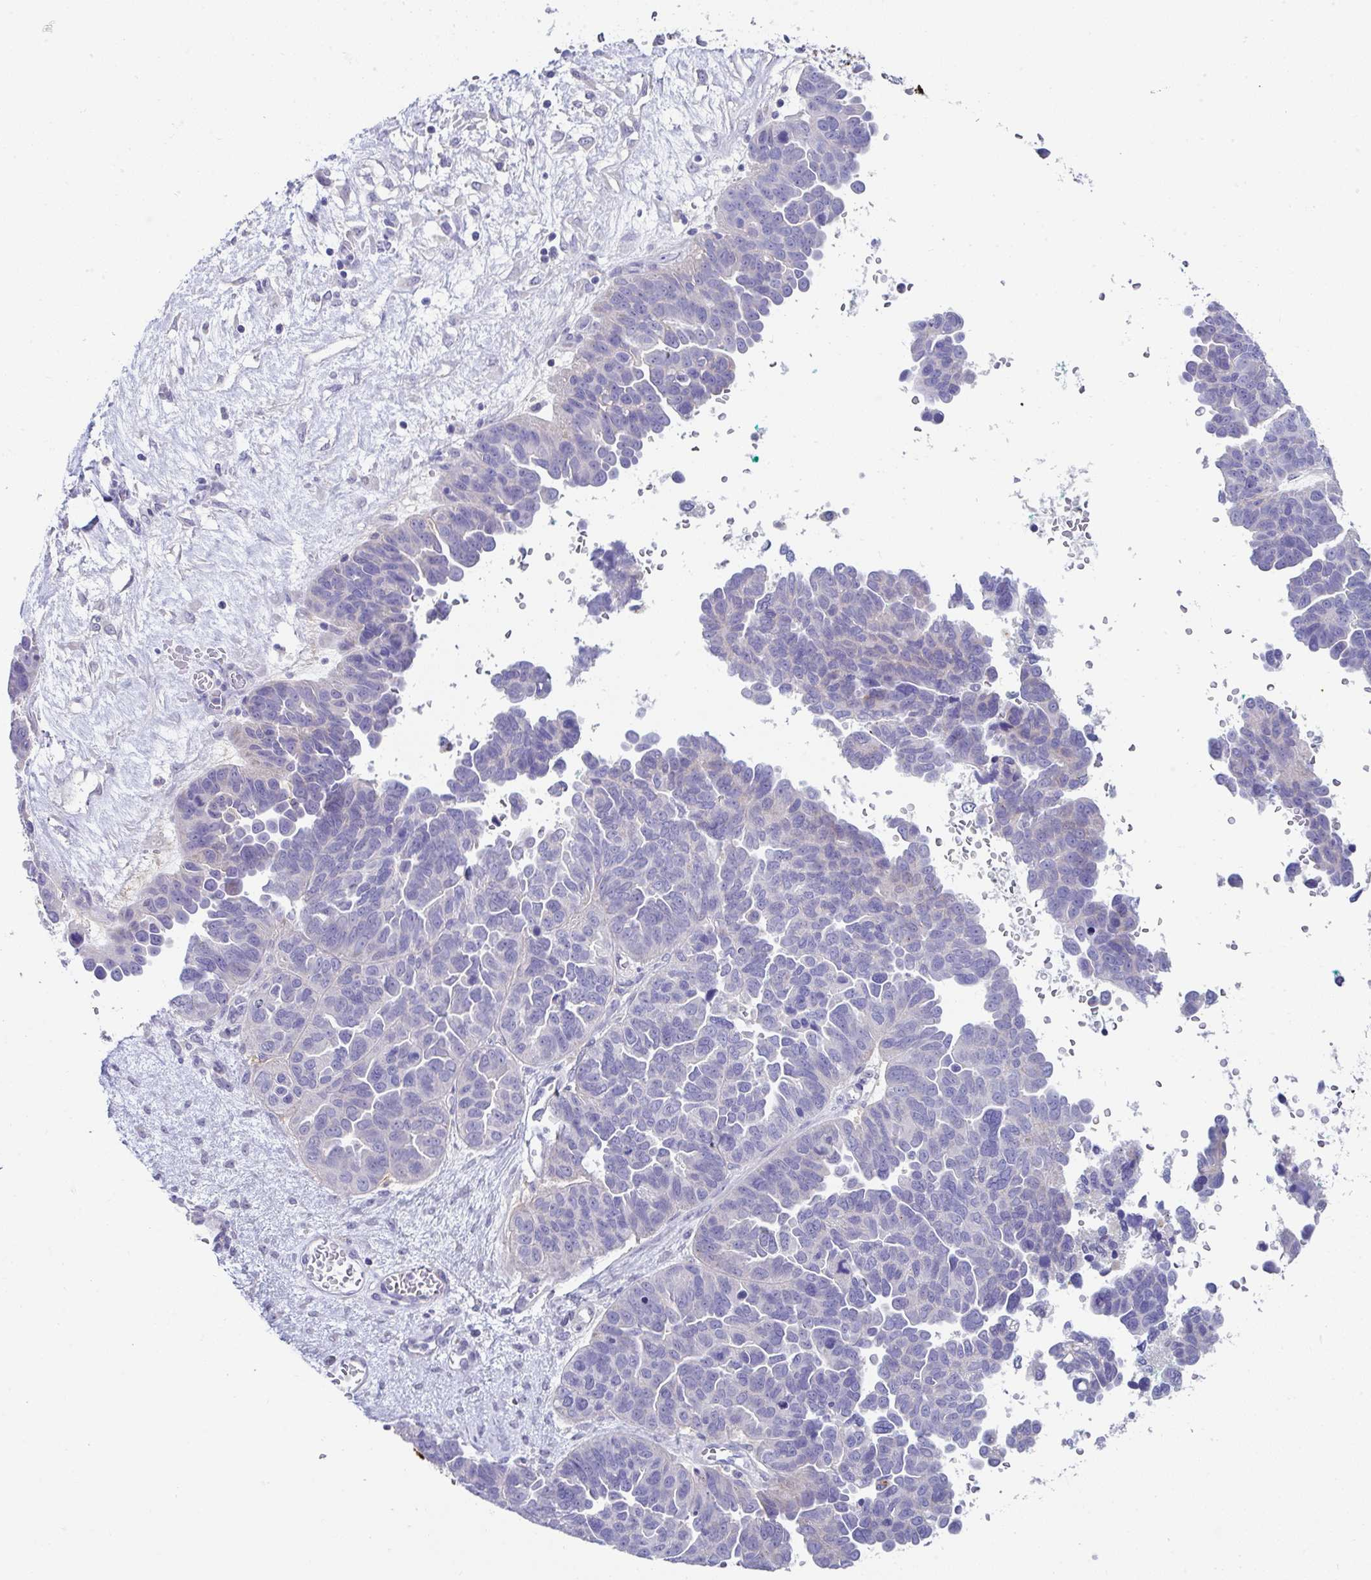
{"staining": {"intensity": "negative", "quantity": "none", "location": "none"}, "tissue": "ovarian cancer", "cell_type": "Tumor cells", "image_type": "cancer", "snomed": [{"axis": "morphology", "description": "Cystadenocarcinoma, serous, NOS"}, {"axis": "topography", "description": "Ovary"}], "caption": "Immunohistochemistry (IHC) of human ovarian cancer reveals no positivity in tumor cells.", "gene": "ZNF33A", "patient": {"sex": "female", "age": 64}}